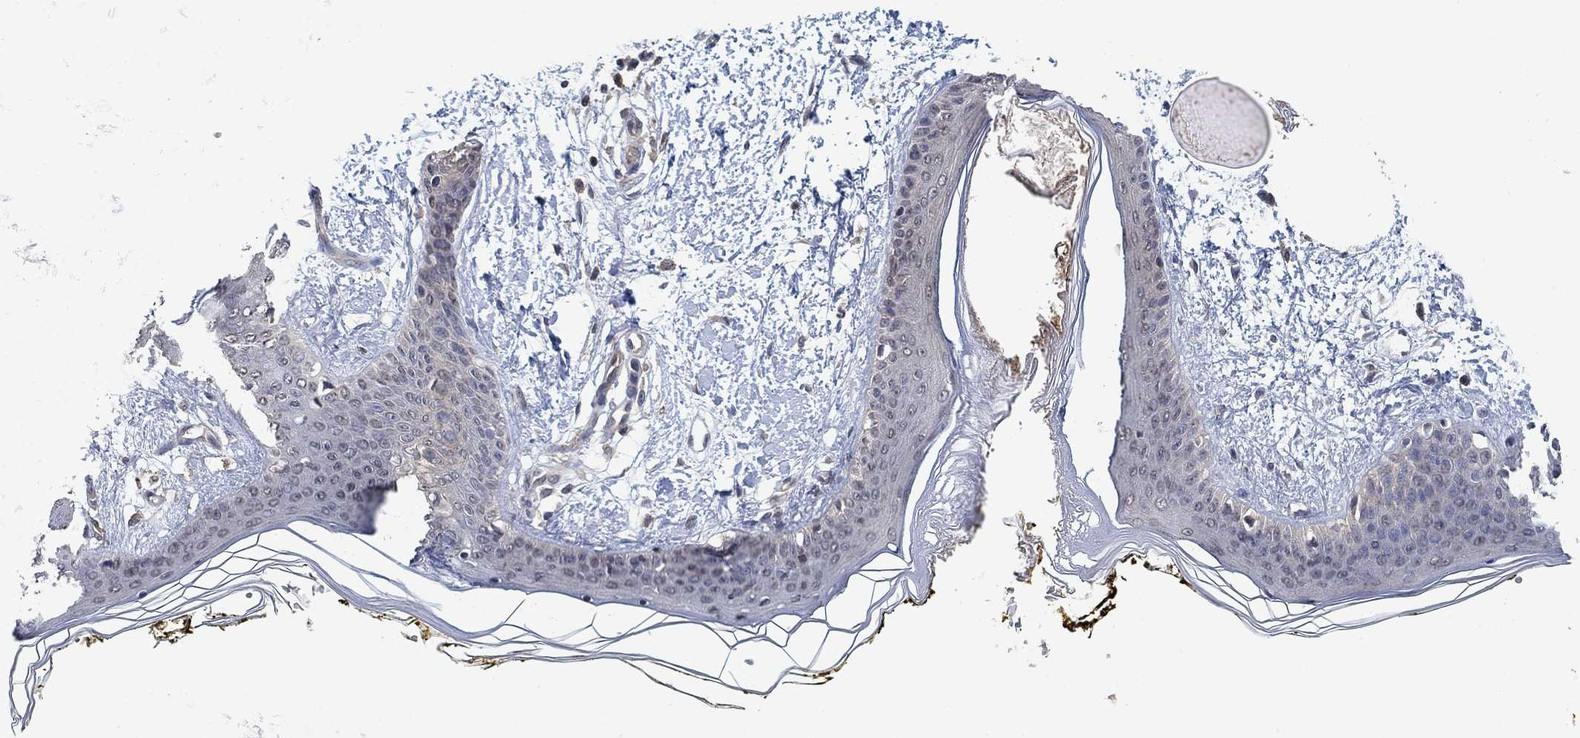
{"staining": {"intensity": "negative", "quantity": "none", "location": "none"}, "tissue": "skin", "cell_type": "Fibroblasts", "image_type": "normal", "snomed": [{"axis": "morphology", "description": "Normal tissue, NOS"}, {"axis": "topography", "description": "Skin"}], "caption": "Normal skin was stained to show a protein in brown. There is no significant staining in fibroblasts. (DAB IHC, high magnification).", "gene": "CCDC43", "patient": {"sex": "female", "age": 34}}